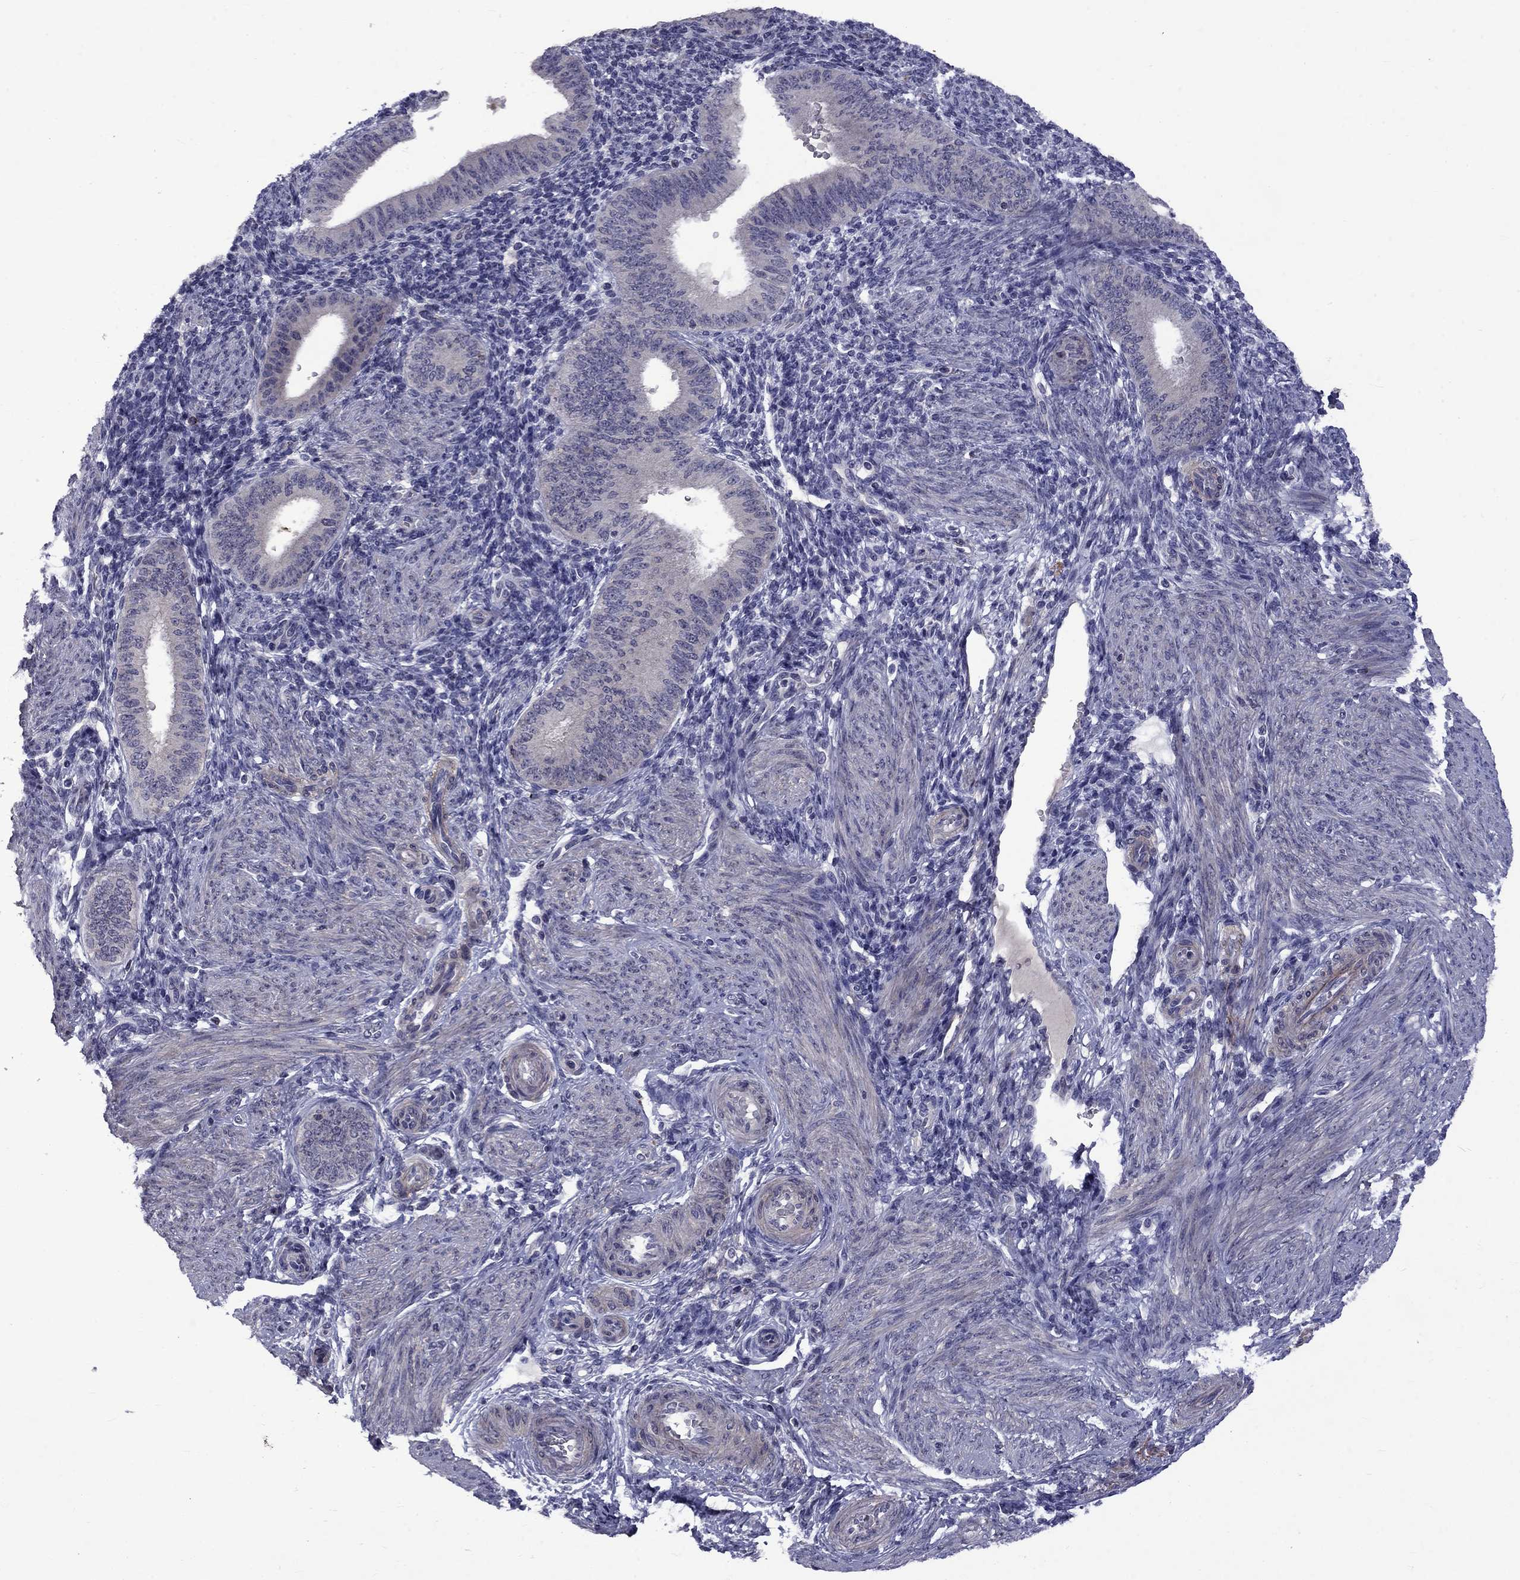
{"staining": {"intensity": "negative", "quantity": "none", "location": "none"}, "tissue": "endometrium", "cell_type": "Cells in endometrial stroma", "image_type": "normal", "snomed": [{"axis": "morphology", "description": "Normal tissue, NOS"}, {"axis": "topography", "description": "Endometrium"}], "caption": "The immunohistochemistry (IHC) histopathology image has no significant expression in cells in endometrial stroma of endometrium. (Stains: DAB (3,3'-diaminobenzidine) immunohistochemistry with hematoxylin counter stain, Microscopy: brightfield microscopy at high magnification).", "gene": "SNTA1", "patient": {"sex": "female", "age": 39}}